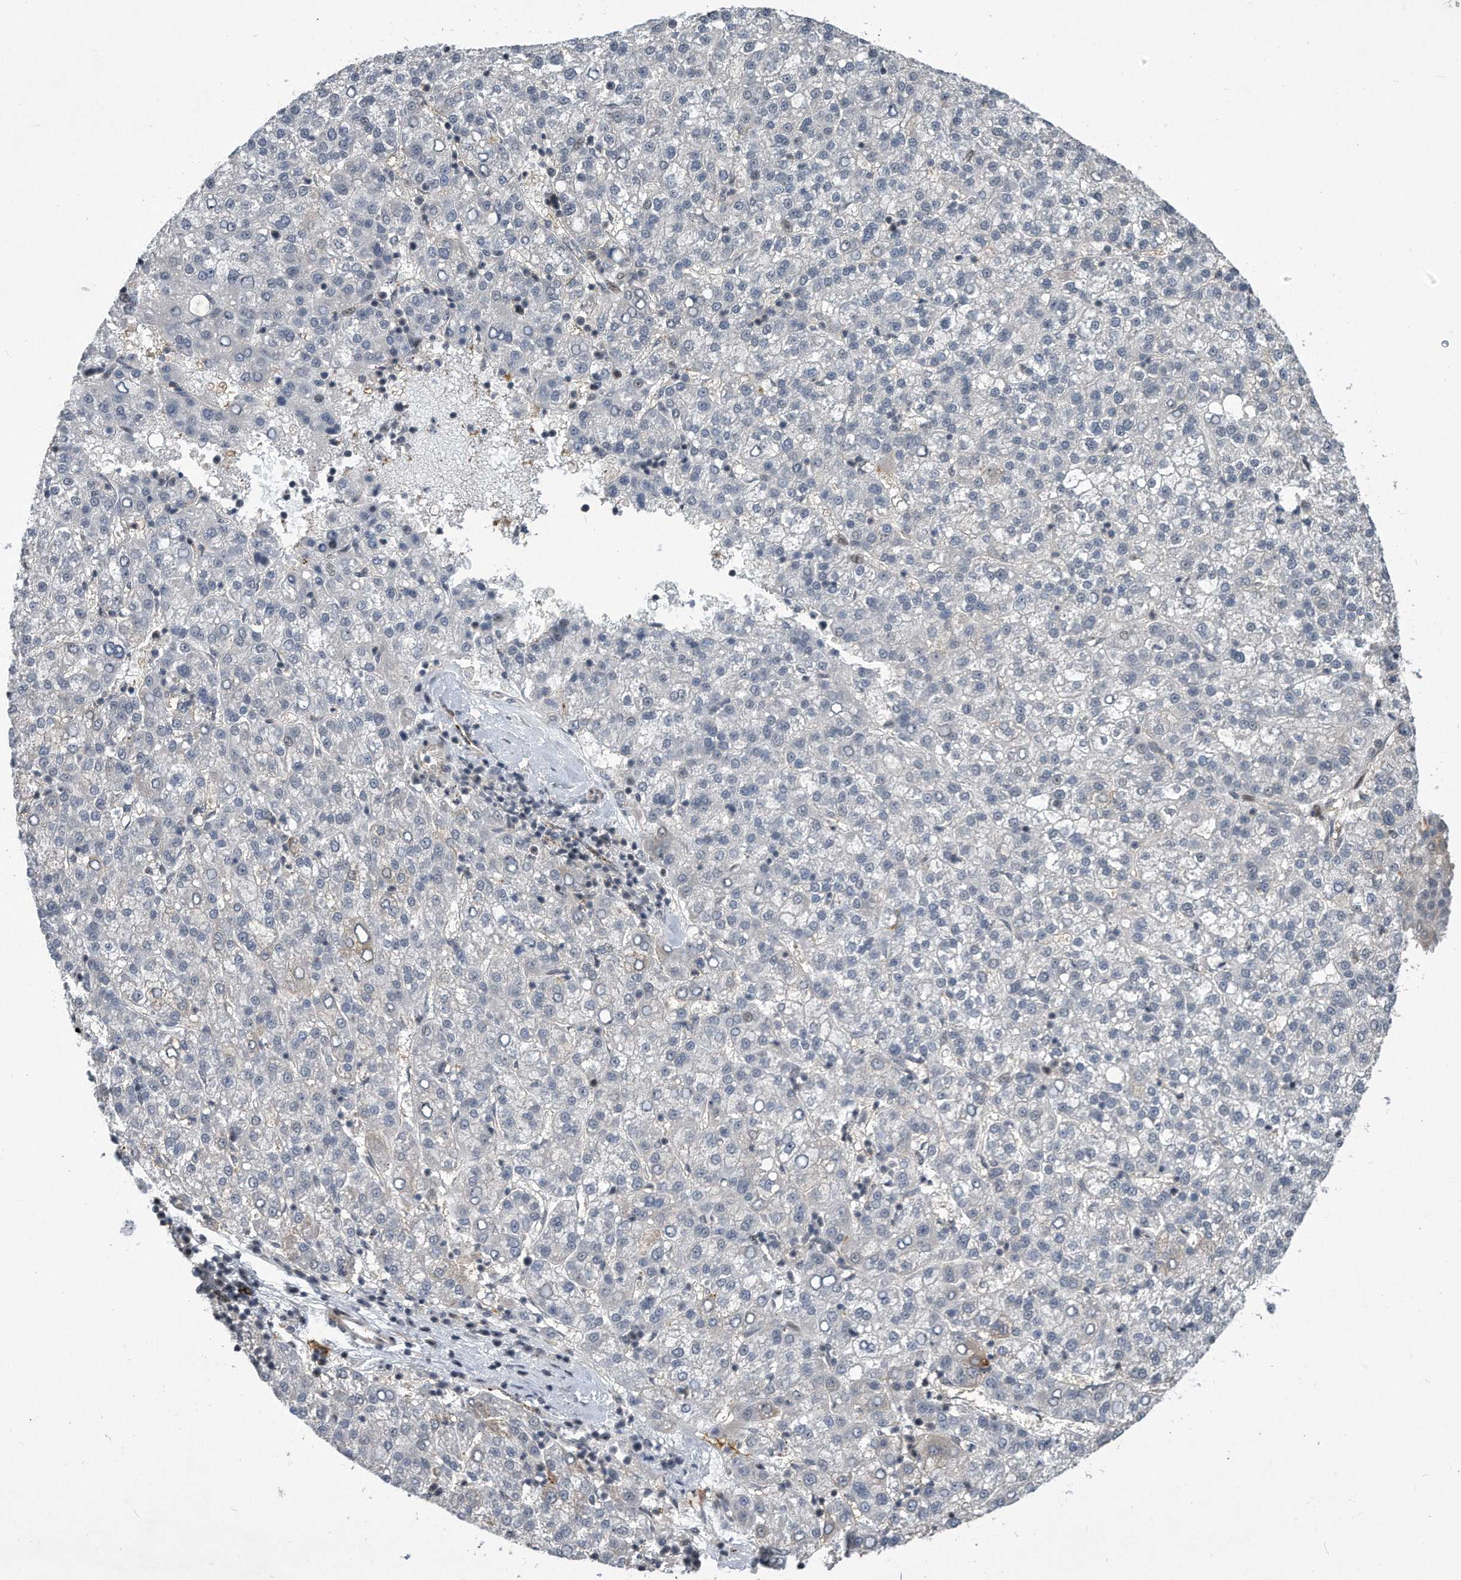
{"staining": {"intensity": "negative", "quantity": "none", "location": "none"}, "tissue": "liver cancer", "cell_type": "Tumor cells", "image_type": "cancer", "snomed": [{"axis": "morphology", "description": "Carcinoma, Hepatocellular, NOS"}, {"axis": "topography", "description": "Liver"}], "caption": "A micrograph of hepatocellular carcinoma (liver) stained for a protein reveals no brown staining in tumor cells.", "gene": "PGBD2", "patient": {"sex": "female", "age": 58}}